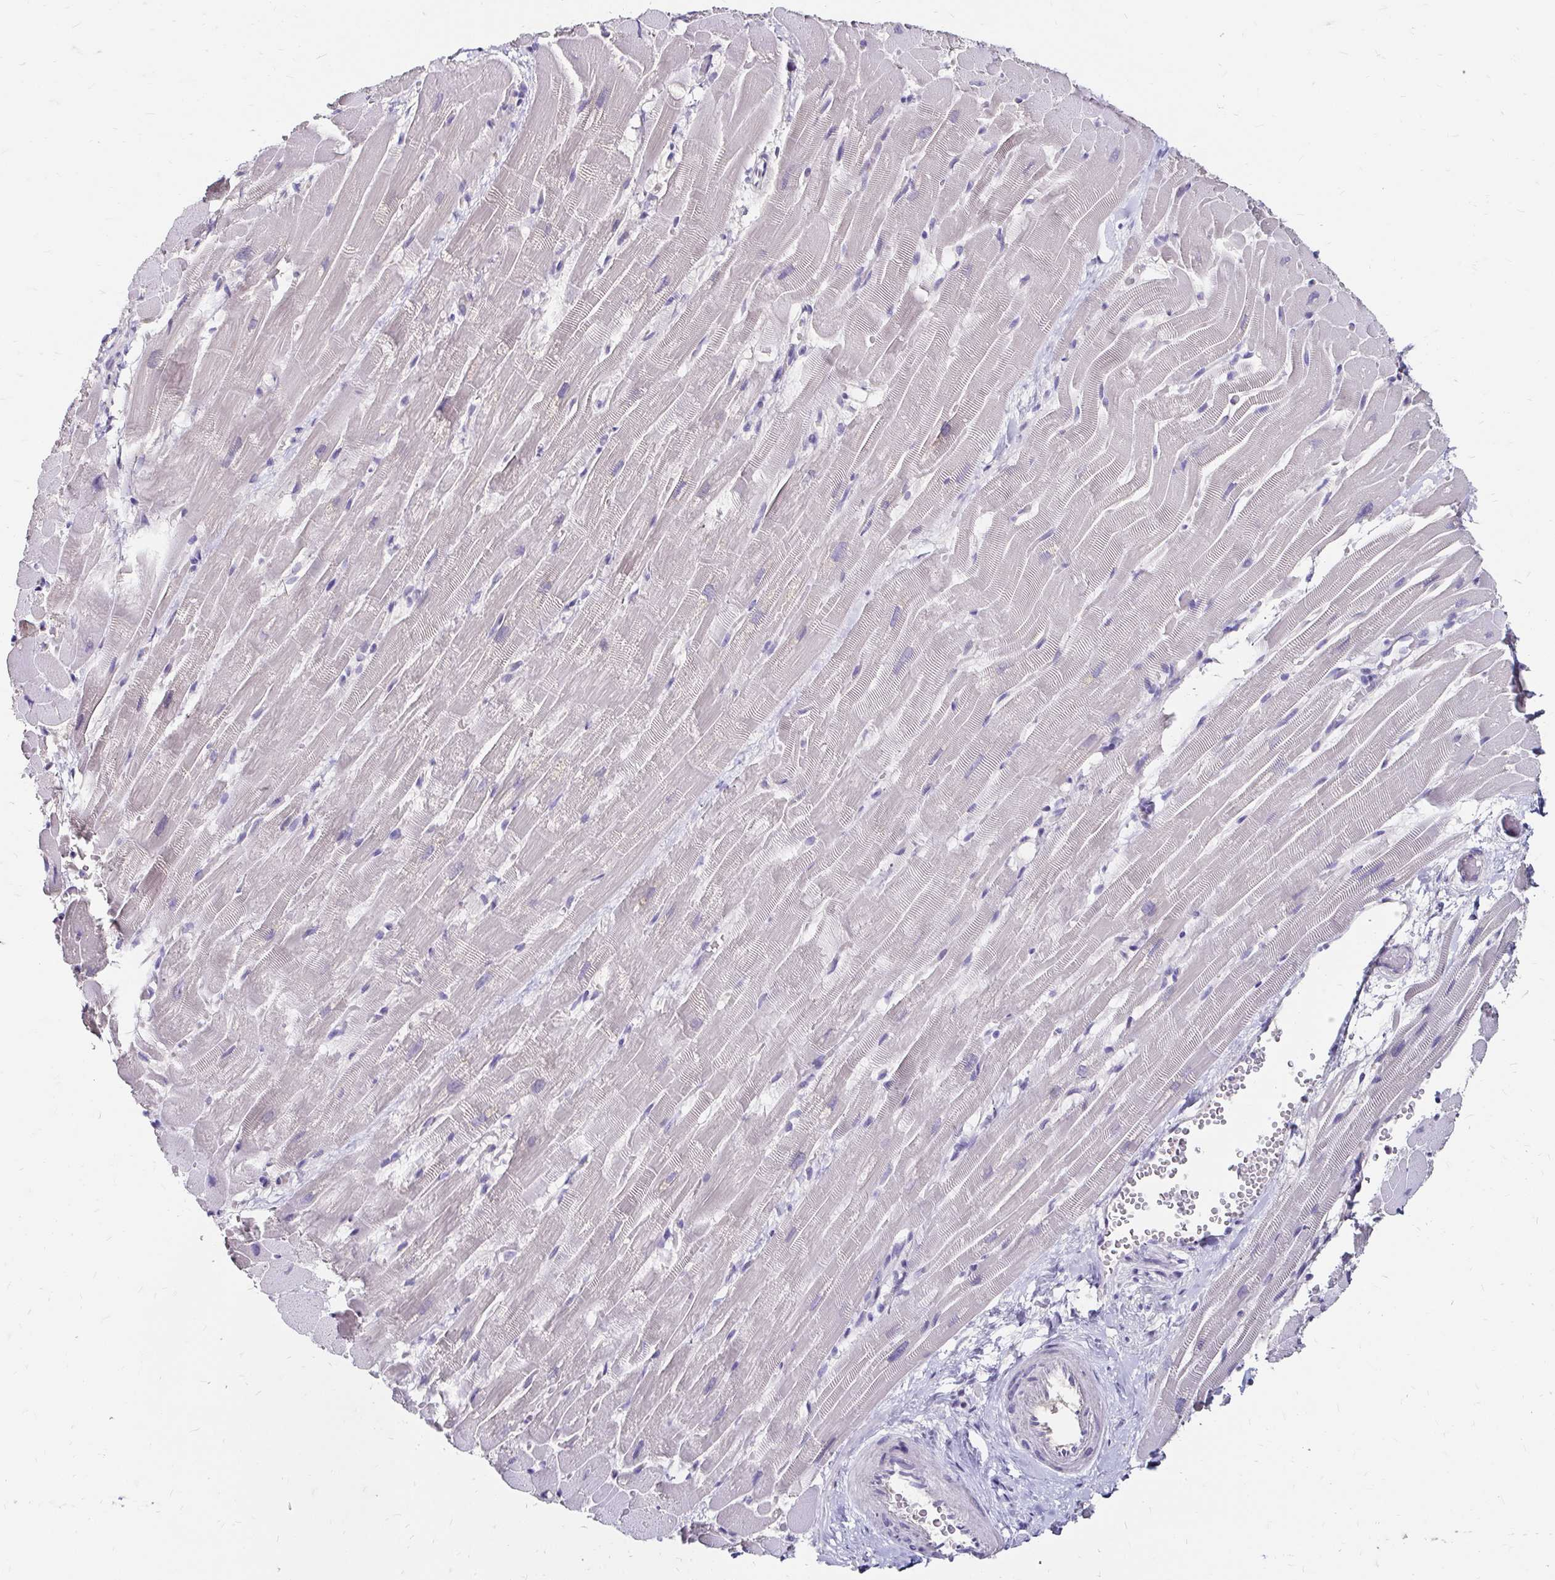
{"staining": {"intensity": "negative", "quantity": "none", "location": "none"}, "tissue": "heart muscle", "cell_type": "Cardiomyocytes", "image_type": "normal", "snomed": [{"axis": "morphology", "description": "Normal tissue, NOS"}, {"axis": "topography", "description": "Heart"}], "caption": "Normal heart muscle was stained to show a protein in brown. There is no significant expression in cardiomyocytes.", "gene": "SCG3", "patient": {"sex": "male", "age": 37}}